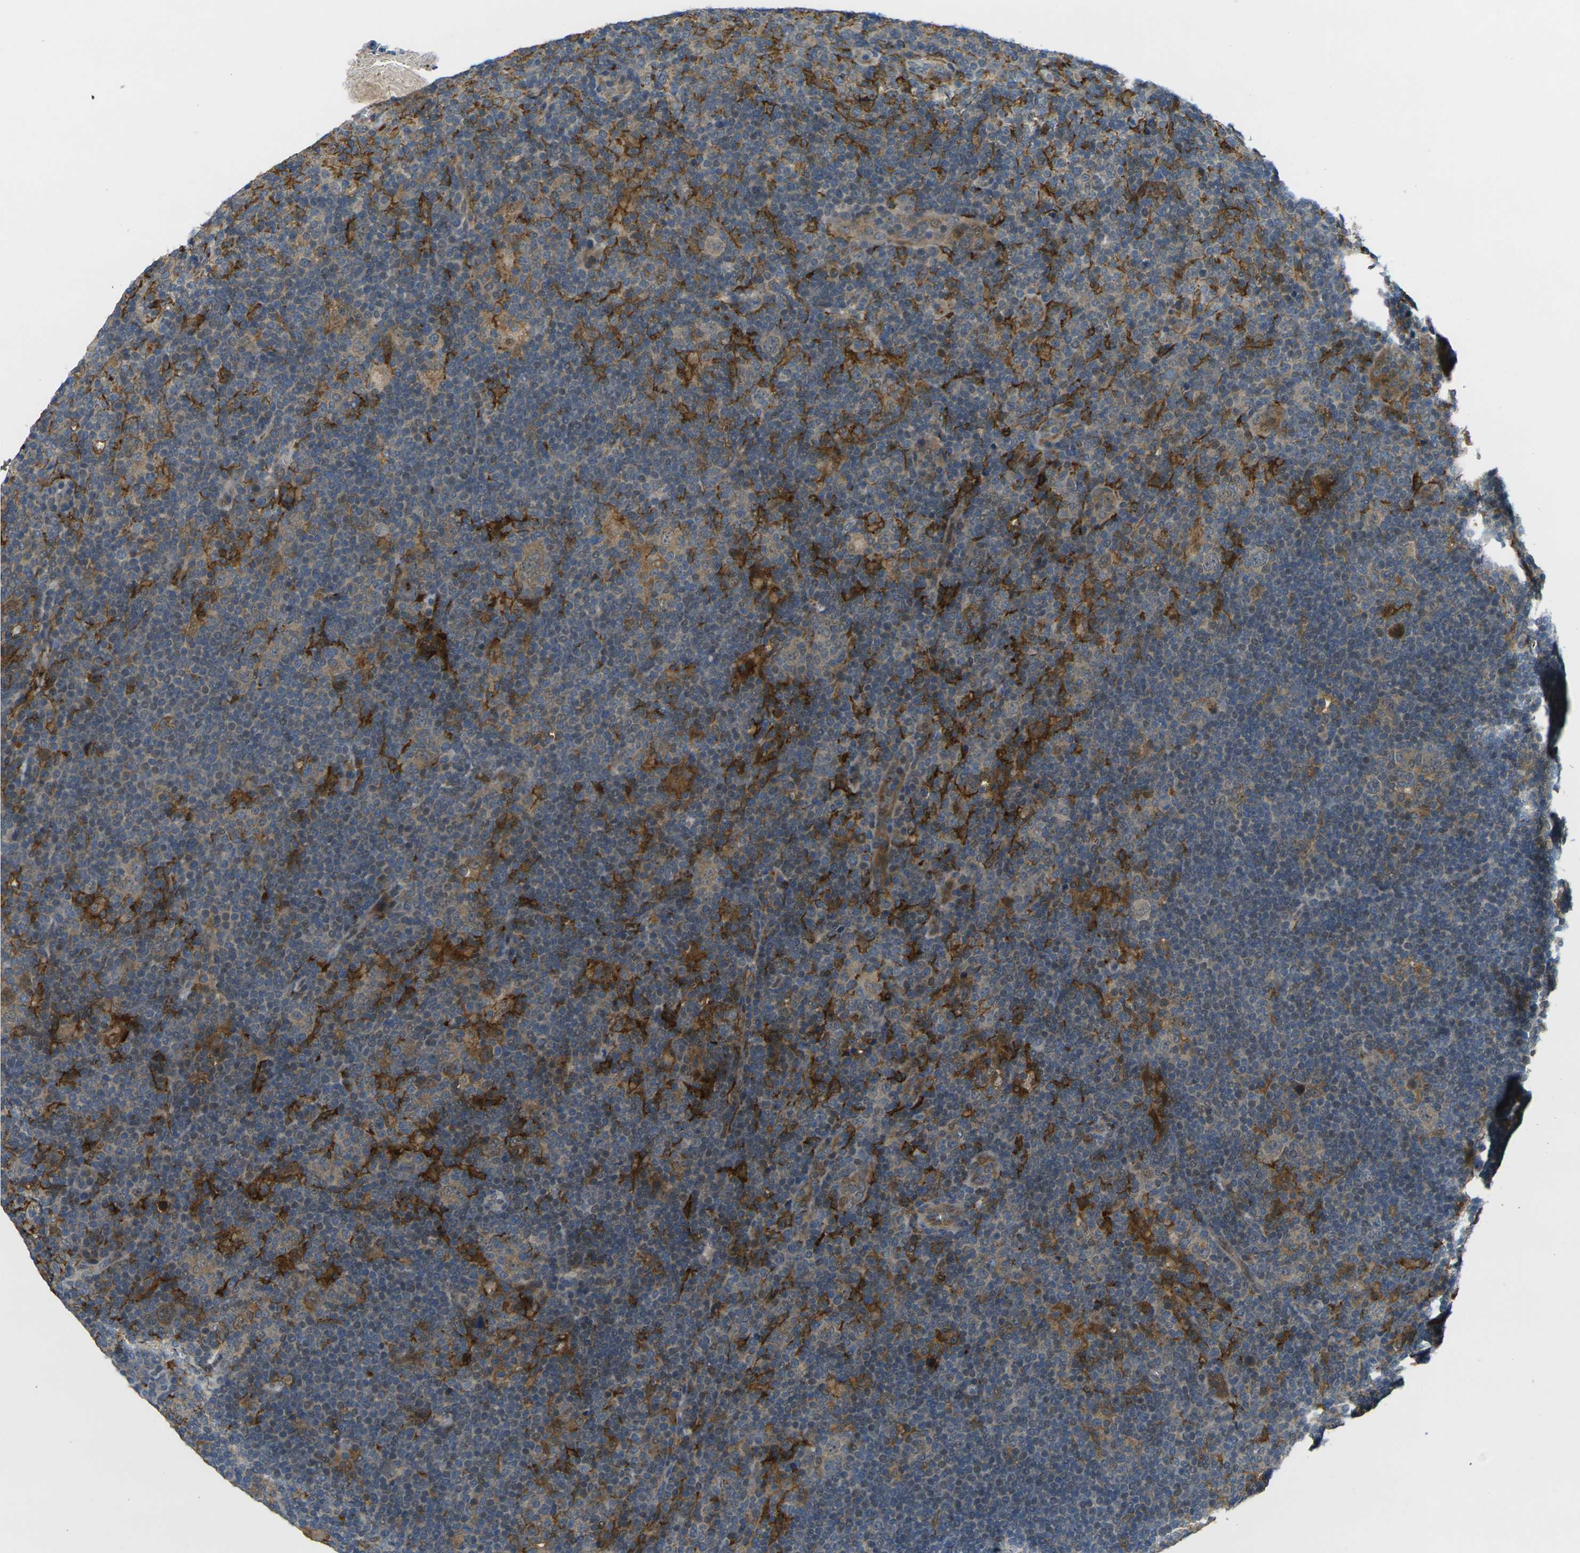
{"staining": {"intensity": "weak", "quantity": ">75%", "location": "cytoplasmic/membranous"}, "tissue": "lymphoma", "cell_type": "Tumor cells", "image_type": "cancer", "snomed": [{"axis": "morphology", "description": "Hodgkin's disease, NOS"}, {"axis": "topography", "description": "Lymph node"}], "caption": "A brown stain highlights weak cytoplasmic/membranous staining of a protein in human lymphoma tumor cells. The protein of interest is shown in brown color, while the nuclei are stained blue.", "gene": "PIGL", "patient": {"sex": "female", "age": 57}}